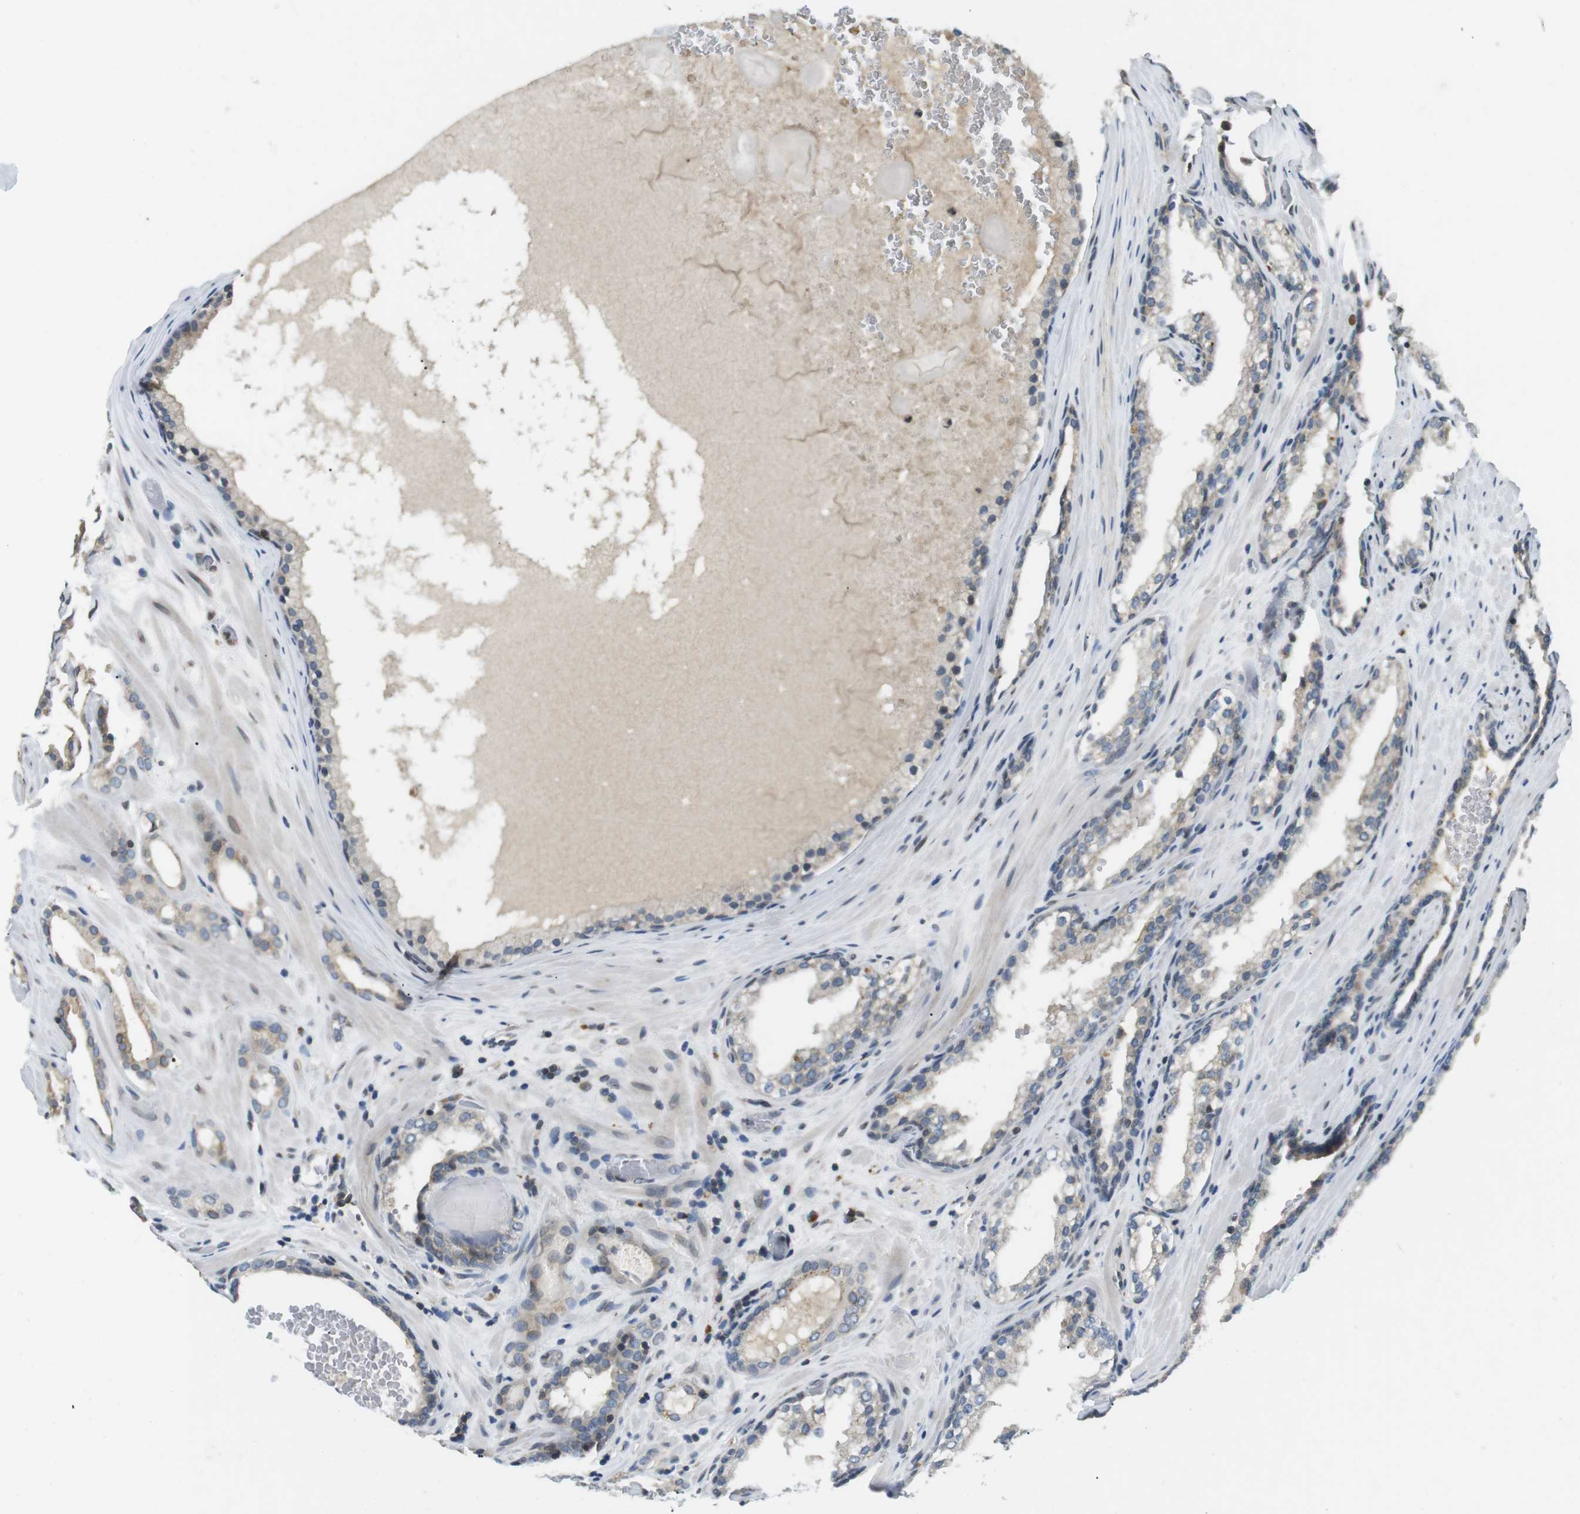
{"staining": {"intensity": "weak", "quantity": "<25%", "location": "cytoplasmic/membranous"}, "tissue": "prostate cancer", "cell_type": "Tumor cells", "image_type": "cancer", "snomed": [{"axis": "morphology", "description": "Adenocarcinoma, High grade"}, {"axis": "topography", "description": "Prostate"}], "caption": "Prostate high-grade adenocarcinoma stained for a protein using immunohistochemistry demonstrates no positivity tumor cells.", "gene": "TMX4", "patient": {"sex": "male", "age": 60}}